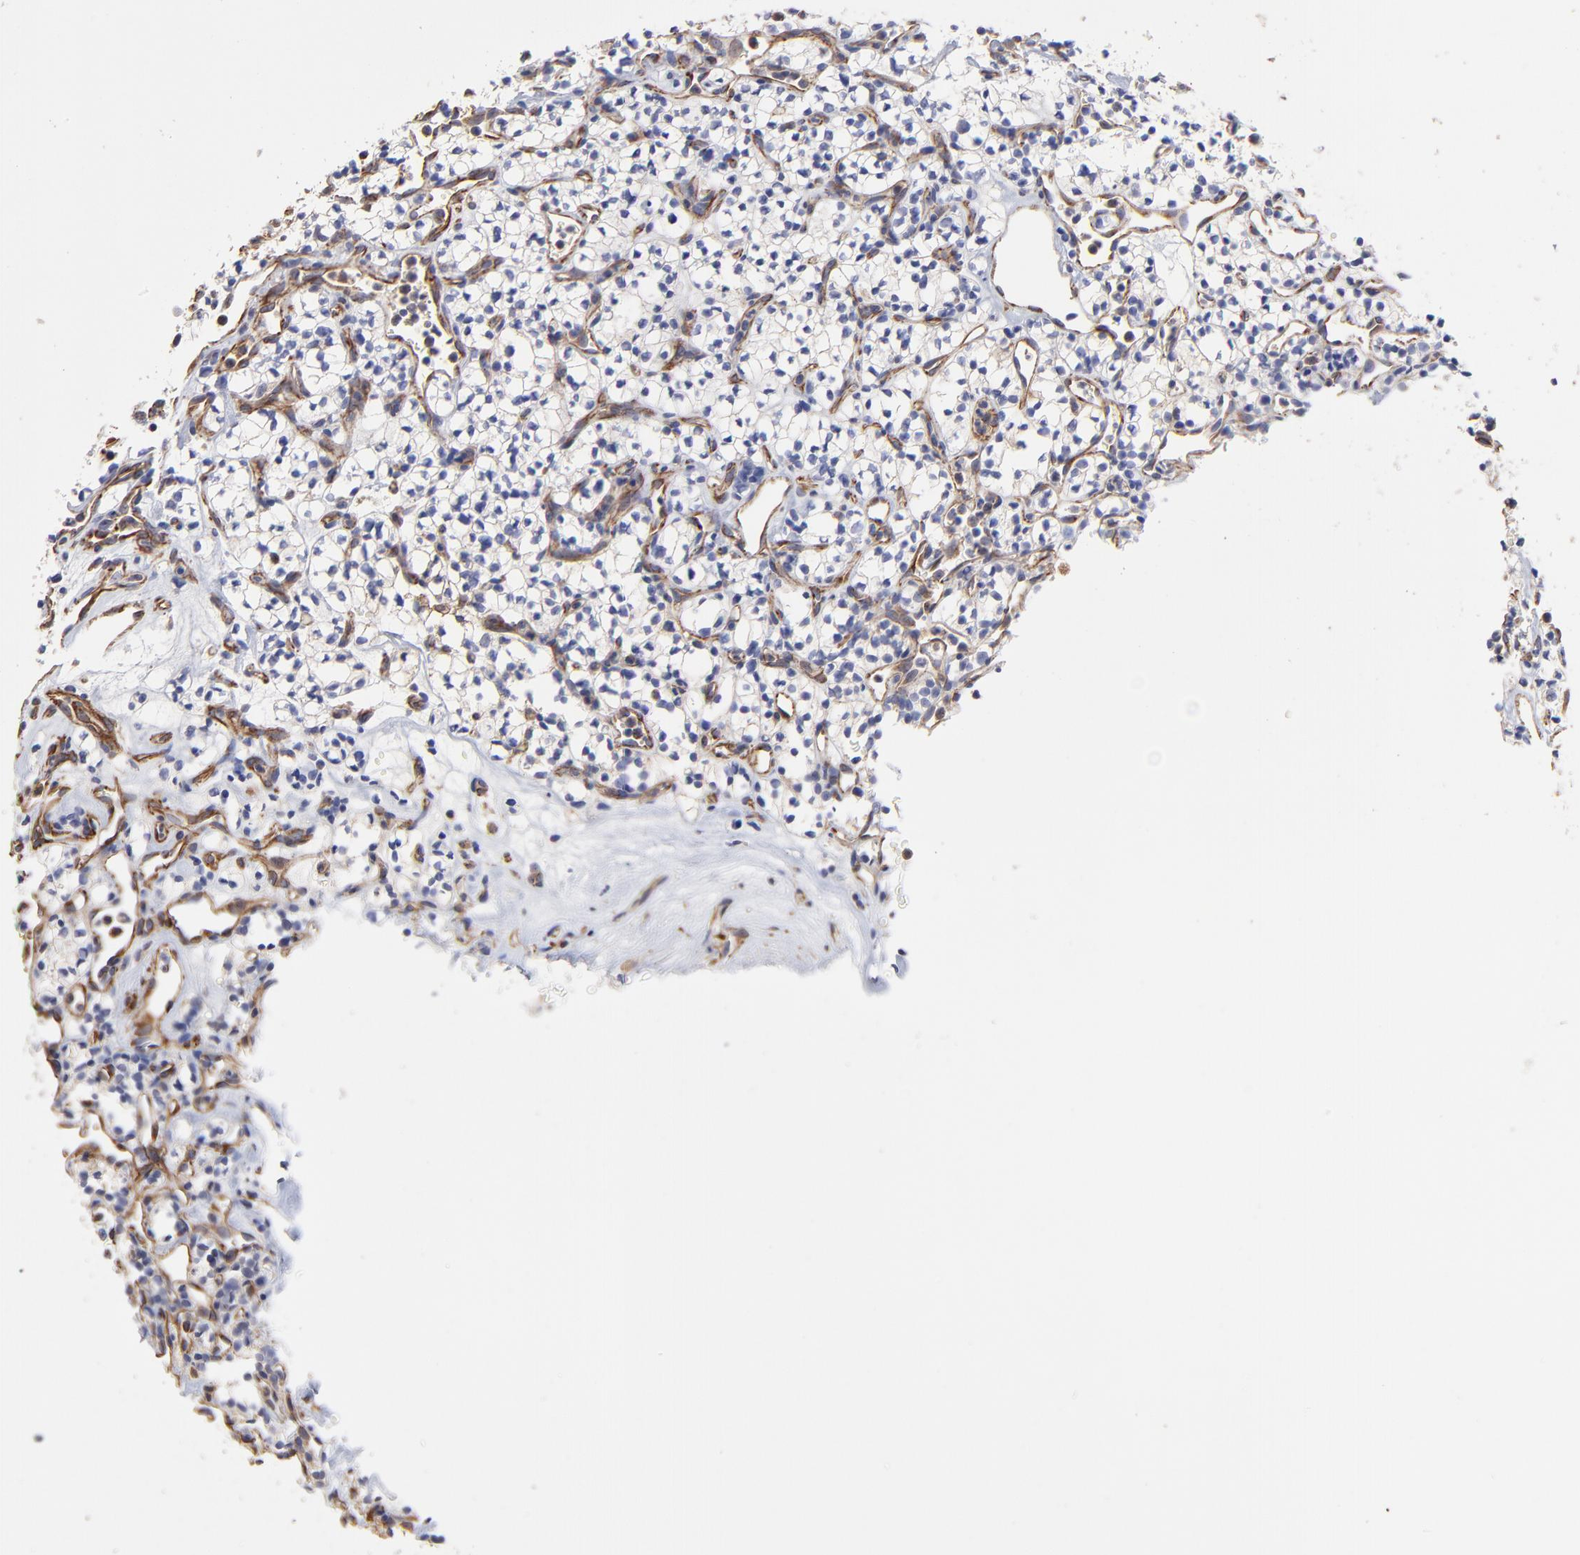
{"staining": {"intensity": "negative", "quantity": "none", "location": "none"}, "tissue": "renal cancer", "cell_type": "Tumor cells", "image_type": "cancer", "snomed": [{"axis": "morphology", "description": "Adenocarcinoma, NOS"}, {"axis": "topography", "description": "Kidney"}], "caption": "This is an immunohistochemistry (IHC) histopathology image of adenocarcinoma (renal). There is no positivity in tumor cells.", "gene": "COX8C", "patient": {"sex": "male", "age": 59}}